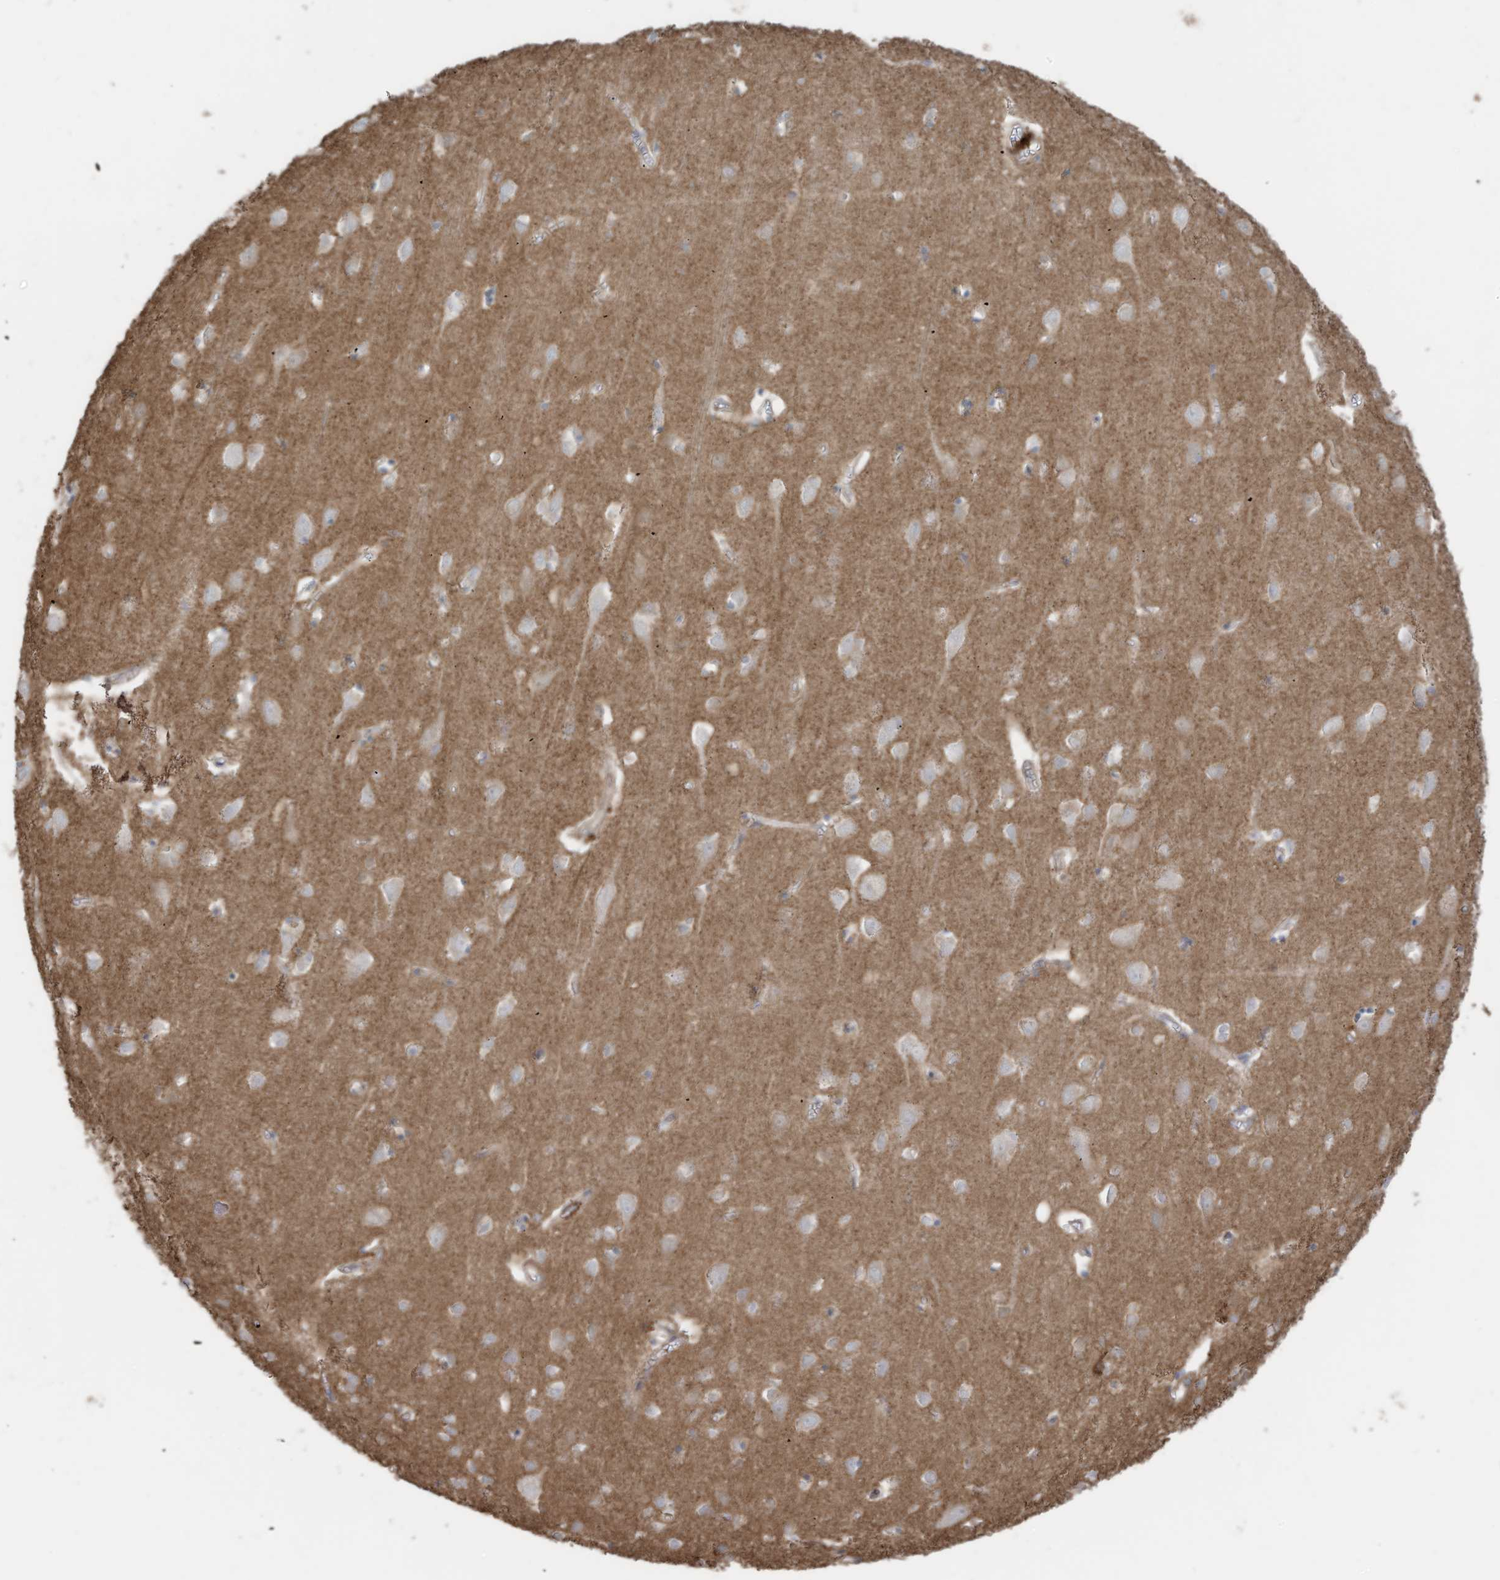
{"staining": {"intensity": "negative", "quantity": "none", "location": "none"}, "tissue": "cerebral cortex", "cell_type": "Endothelial cells", "image_type": "normal", "snomed": [{"axis": "morphology", "description": "Normal tissue, NOS"}, {"axis": "topography", "description": "Cerebral cortex"}], "caption": "Cerebral cortex was stained to show a protein in brown. There is no significant positivity in endothelial cells. Brightfield microscopy of immunohistochemistry stained with DAB (3,3'-diaminobenzidine) (brown) and hematoxylin (blue), captured at high magnification.", "gene": "SLC17A7", "patient": {"sex": "female", "age": 64}}